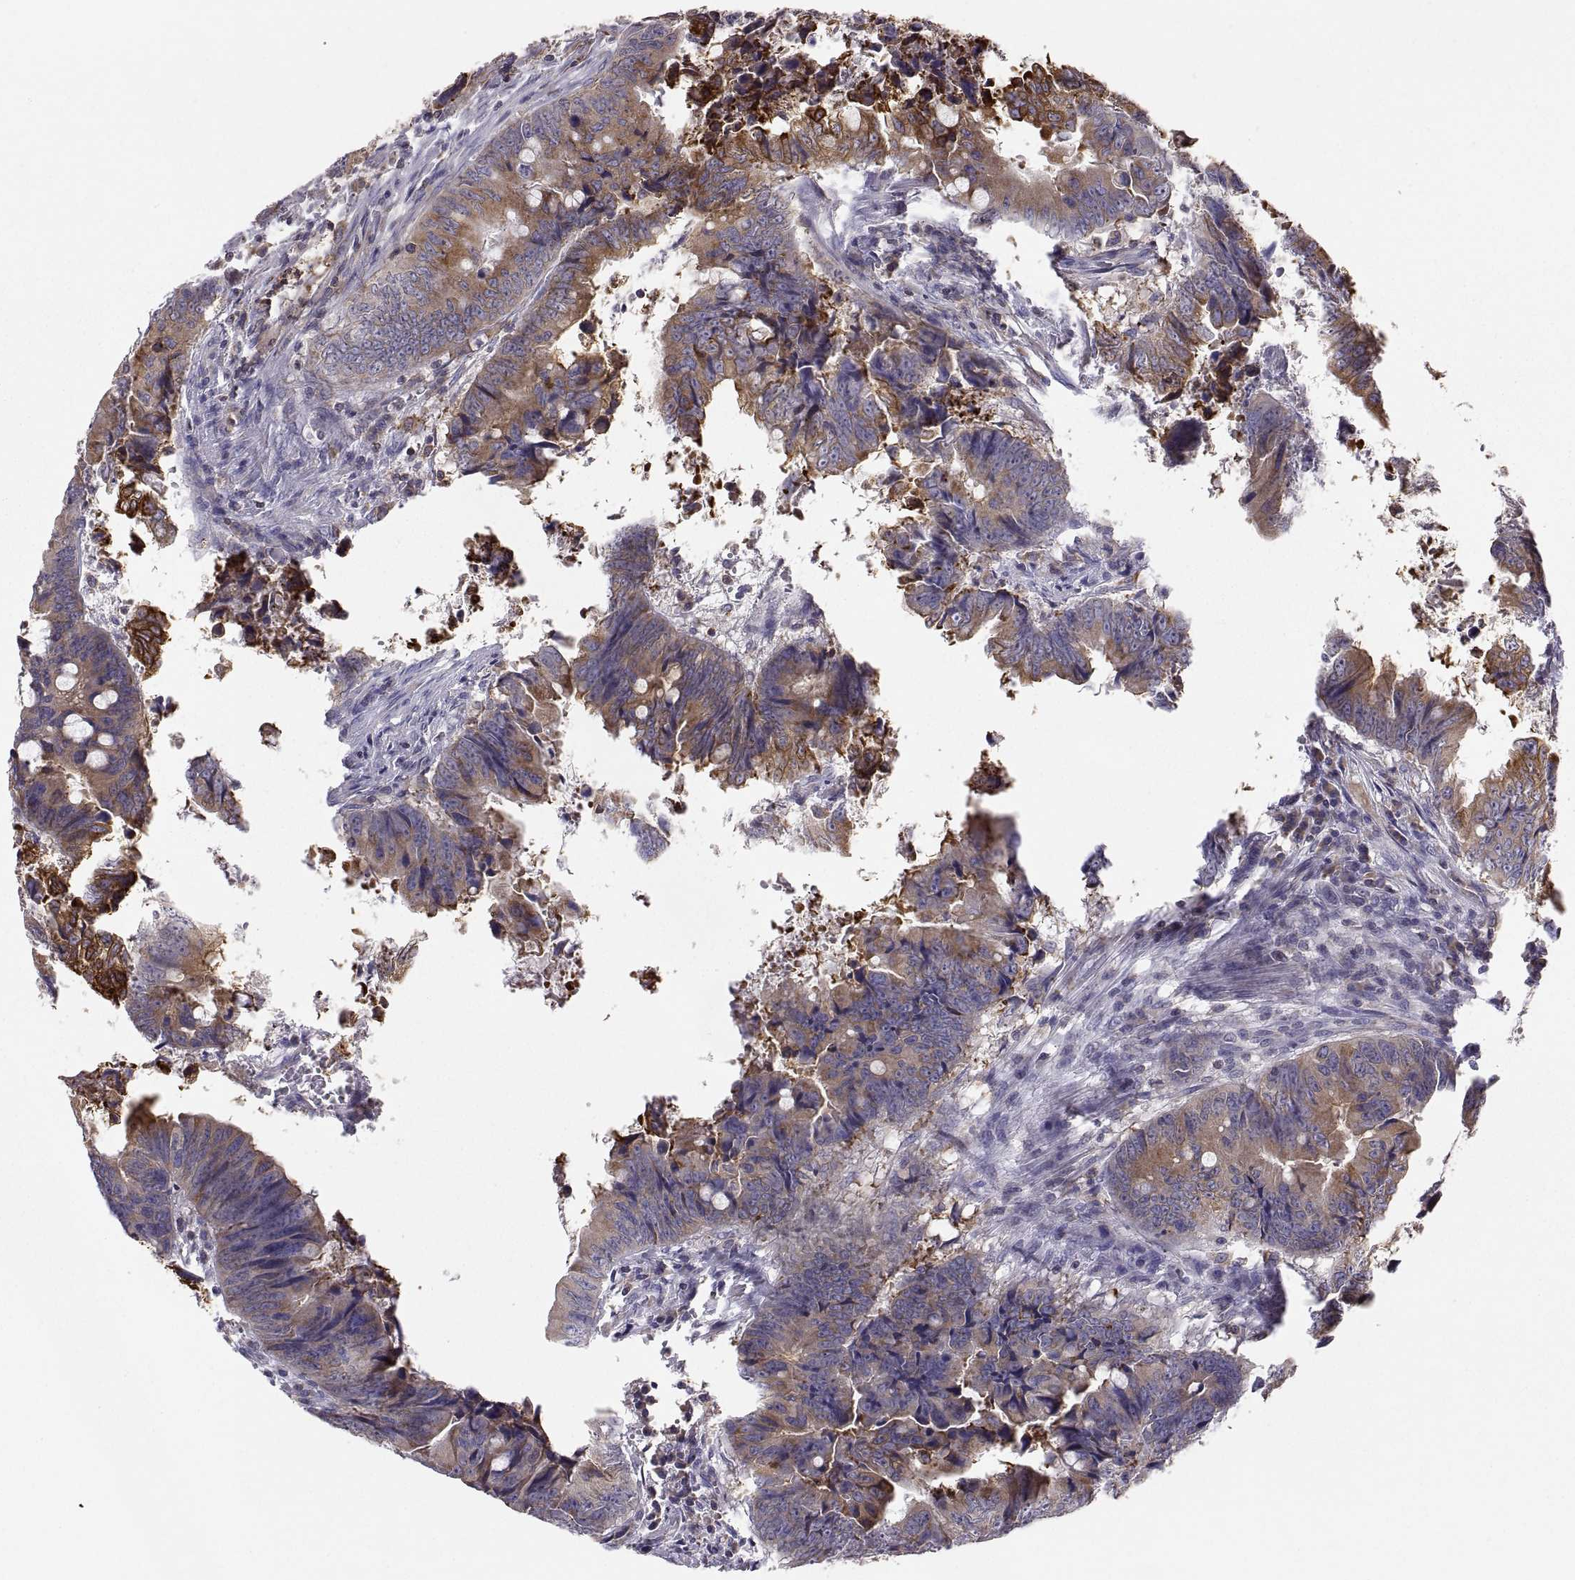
{"staining": {"intensity": "moderate", "quantity": ">75%", "location": "cytoplasmic/membranous"}, "tissue": "colorectal cancer", "cell_type": "Tumor cells", "image_type": "cancer", "snomed": [{"axis": "morphology", "description": "Adenocarcinoma, NOS"}, {"axis": "topography", "description": "Colon"}], "caption": "This micrograph reveals colorectal cancer (adenocarcinoma) stained with IHC to label a protein in brown. The cytoplasmic/membranous of tumor cells show moderate positivity for the protein. Nuclei are counter-stained blue.", "gene": "ERO1A", "patient": {"sex": "female", "age": 82}}